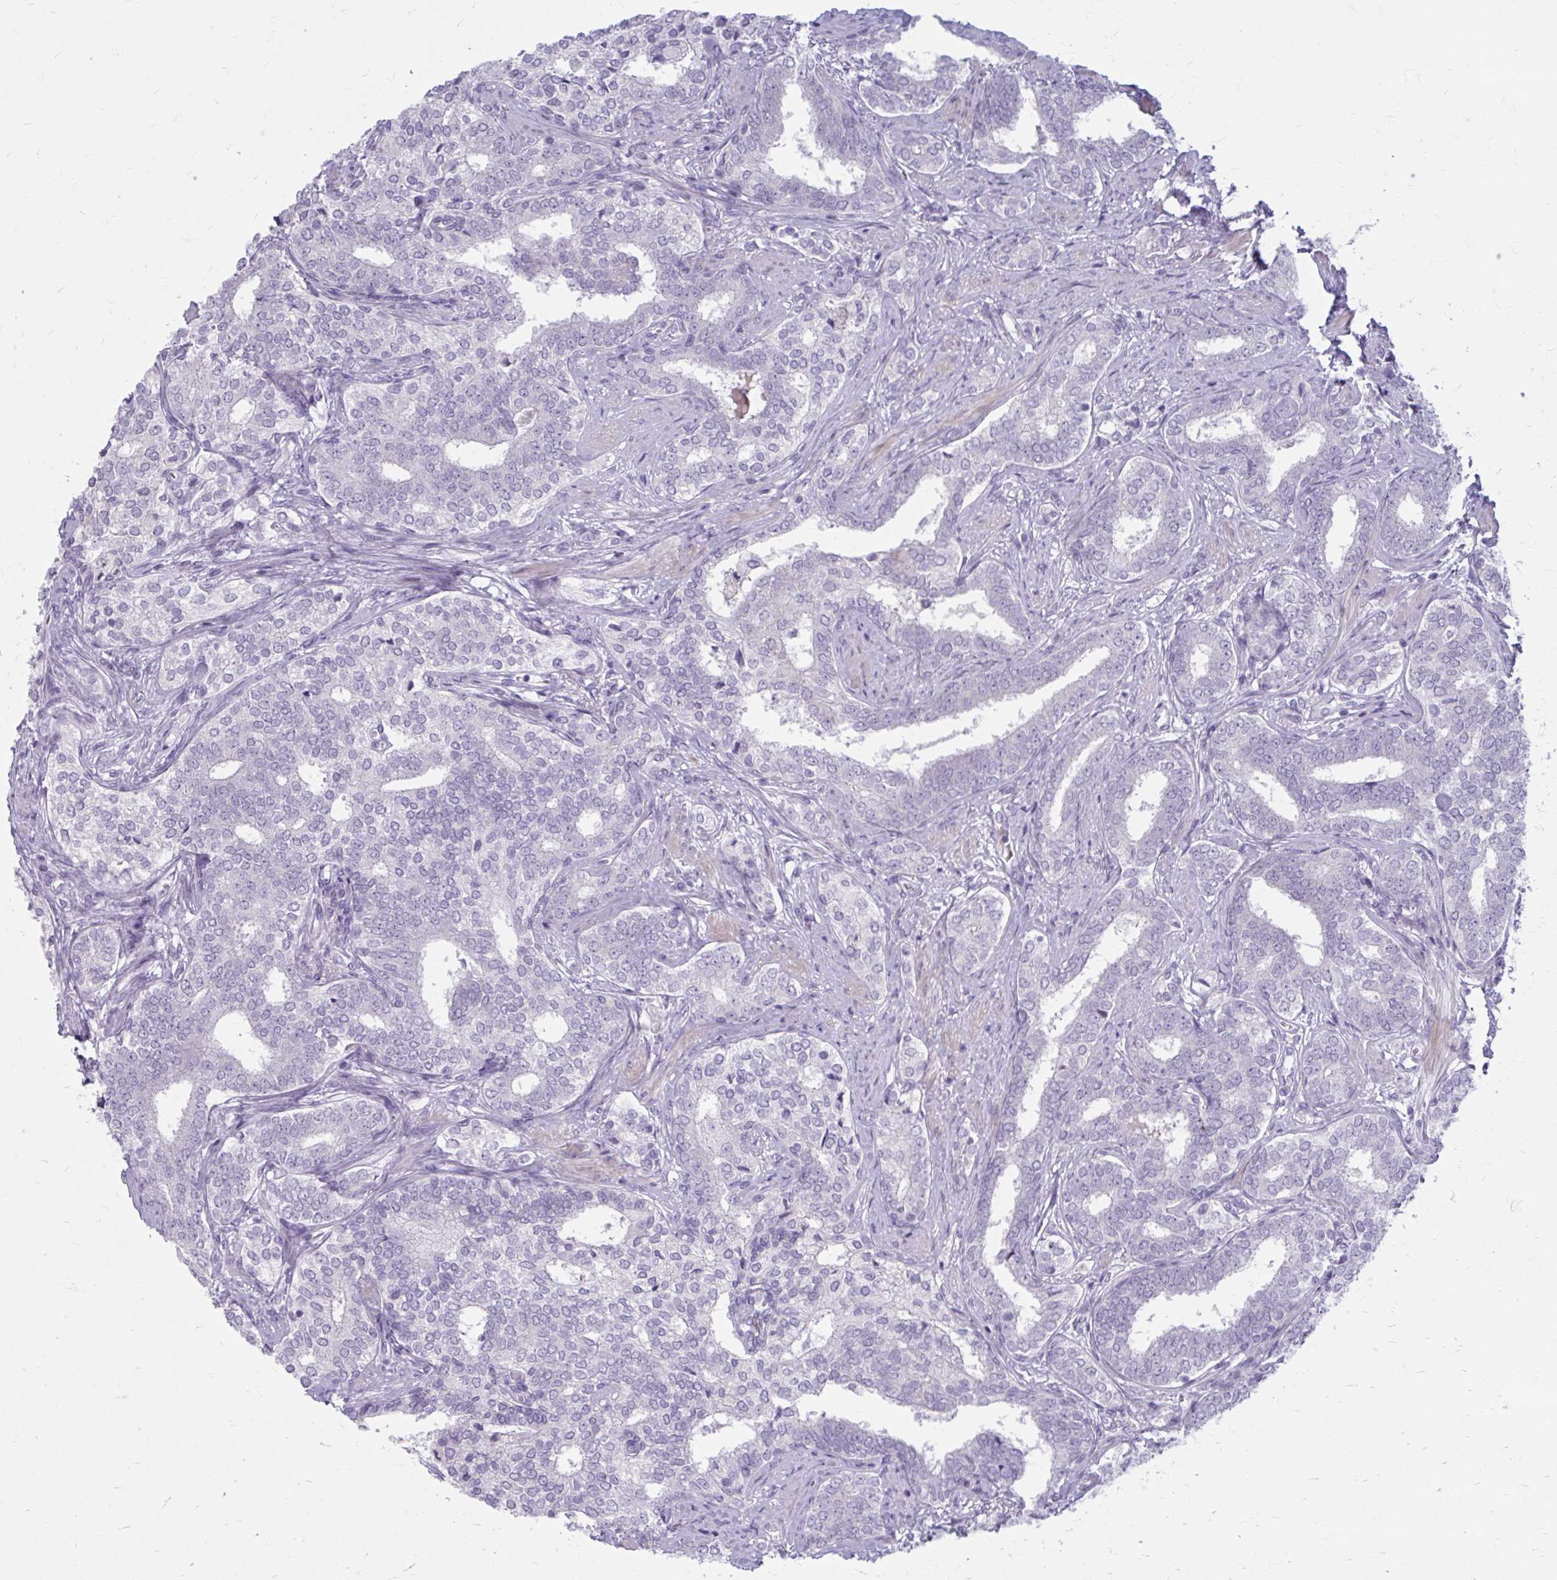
{"staining": {"intensity": "negative", "quantity": "none", "location": "none"}, "tissue": "prostate cancer", "cell_type": "Tumor cells", "image_type": "cancer", "snomed": [{"axis": "morphology", "description": "Adenocarcinoma, High grade"}, {"axis": "topography", "description": "Prostate"}], "caption": "Tumor cells are negative for brown protein staining in prostate high-grade adenocarcinoma.", "gene": "MSMO1", "patient": {"sex": "male", "age": 72}}